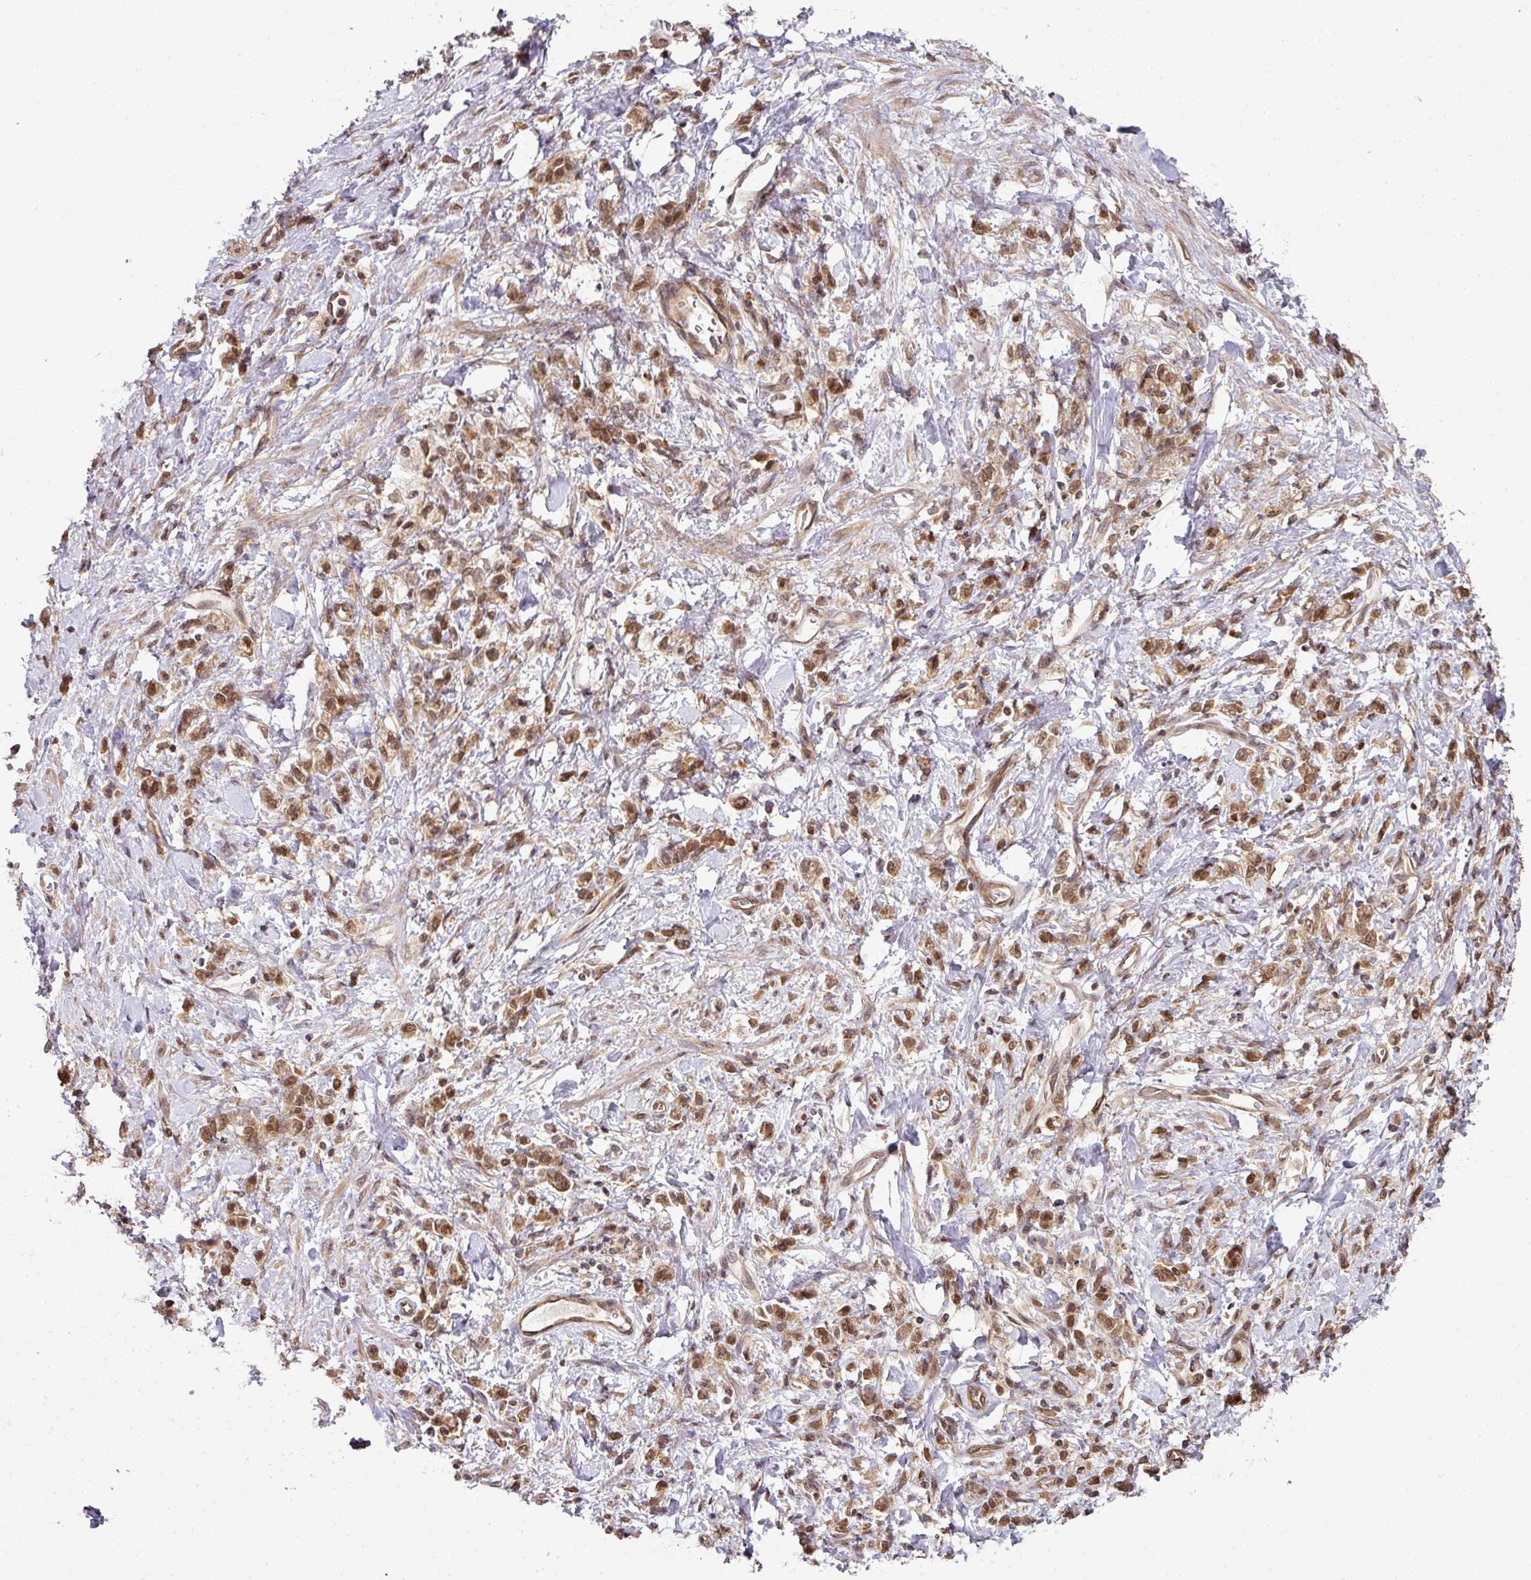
{"staining": {"intensity": "moderate", "quantity": ">75%", "location": "cytoplasmic/membranous,nuclear"}, "tissue": "stomach cancer", "cell_type": "Tumor cells", "image_type": "cancer", "snomed": [{"axis": "morphology", "description": "Adenocarcinoma, NOS"}, {"axis": "topography", "description": "Stomach"}], "caption": "Stomach cancer (adenocarcinoma) stained with a protein marker reveals moderate staining in tumor cells.", "gene": "ANKRD18A", "patient": {"sex": "male", "age": 77}}